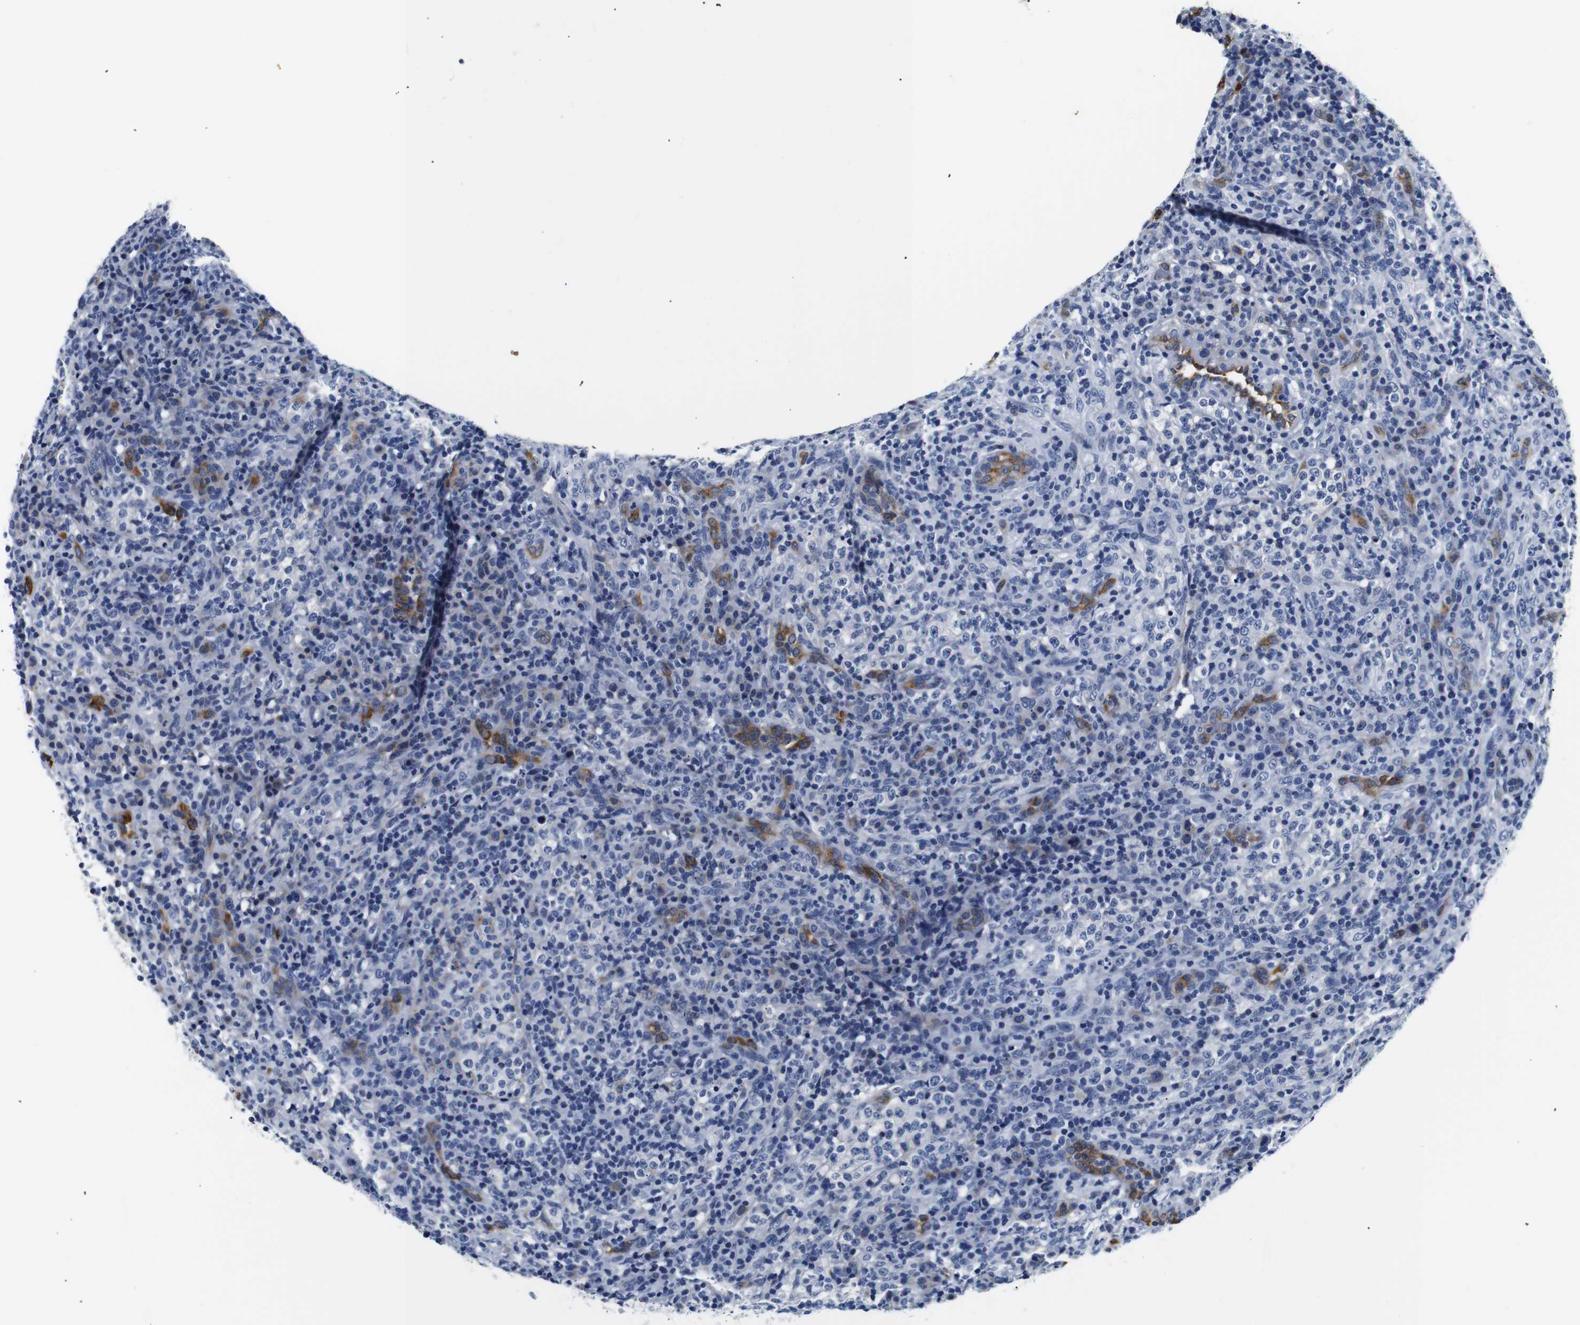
{"staining": {"intensity": "negative", "quantity": "none", "location": "none"}, "tissue": "lymphoma", "cell_type": "Tumor cells", "image_type": "cancer", "snomed": [{"axis": "morphology", "description": "Malignant lymphoma, non-Hodgkin's type, High grade"}, {"axis": "topography", "description": "Lymph node"}], "caption": "High magnification brightfield microscopy of malignant lymphoma, non-Hodgkin's type (high-grade) stained with DAB (brown) and counterstained with hematoxylin (blue): tumor cells show no significant staining.", "gene": "MUC4", "patient": {"sex": "female", "age": 76}}